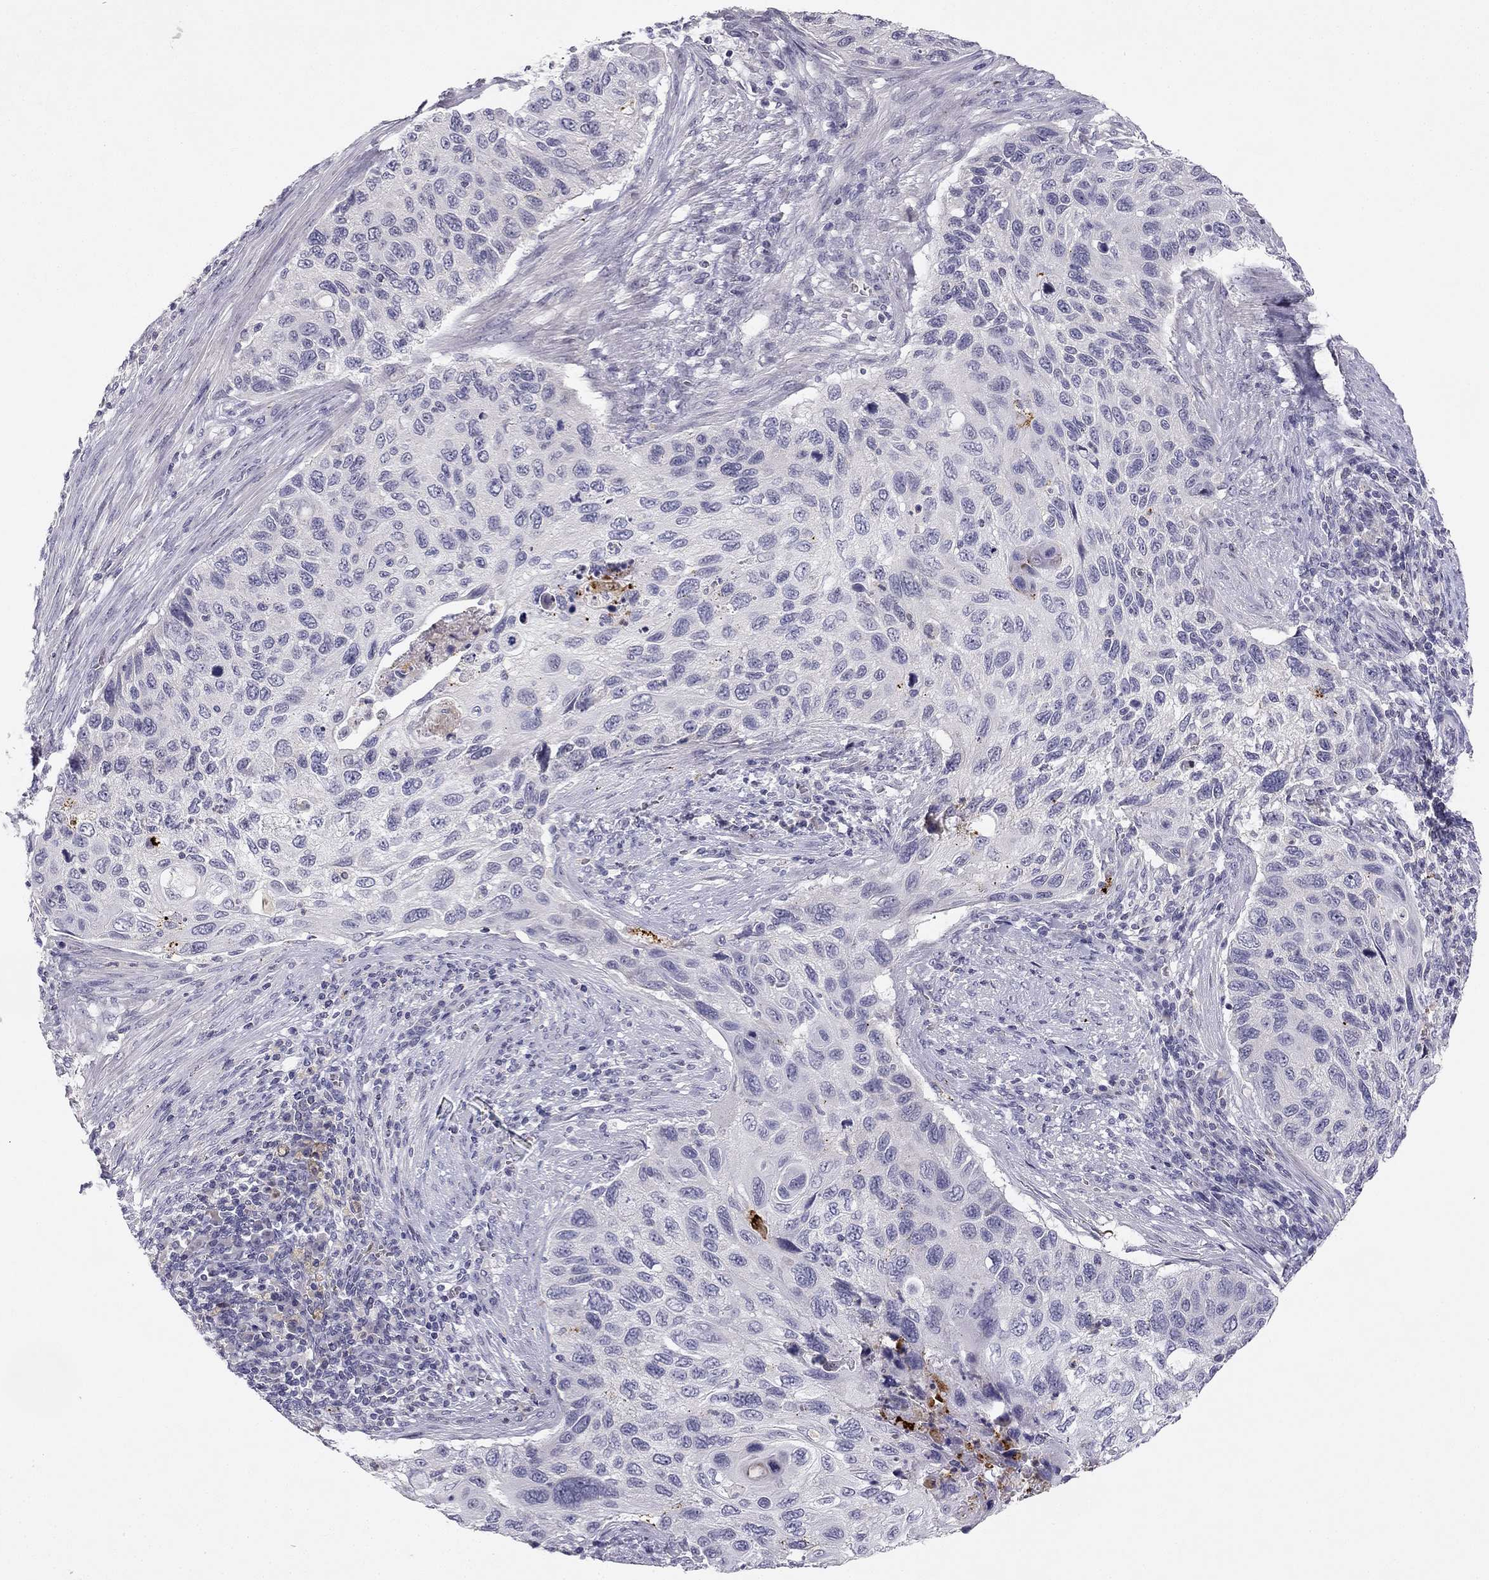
{"staining": {"intensity": "negative", "quantity": "none", "location": "none"}, "tissue": "cervical cancer", "cell_type": "Tumor cells", "image_type": "cancer", "snomed": [{"axis": "morphology", "description": "Squamous cell carcinoma, NOS"}, {"axis": "topography", "description": "Cervix"}], "caption": "This photomicrograph is of cervical cancer (squamous cell carcinoma) stained with IHC to label a protein in brown with the nuclei are counter-stained blue. There is no positivity in tumor cells. (DAB IHC, high magnification).", "gene": "SLC6A4", "patient": {"sex": "female", "age": 70}}